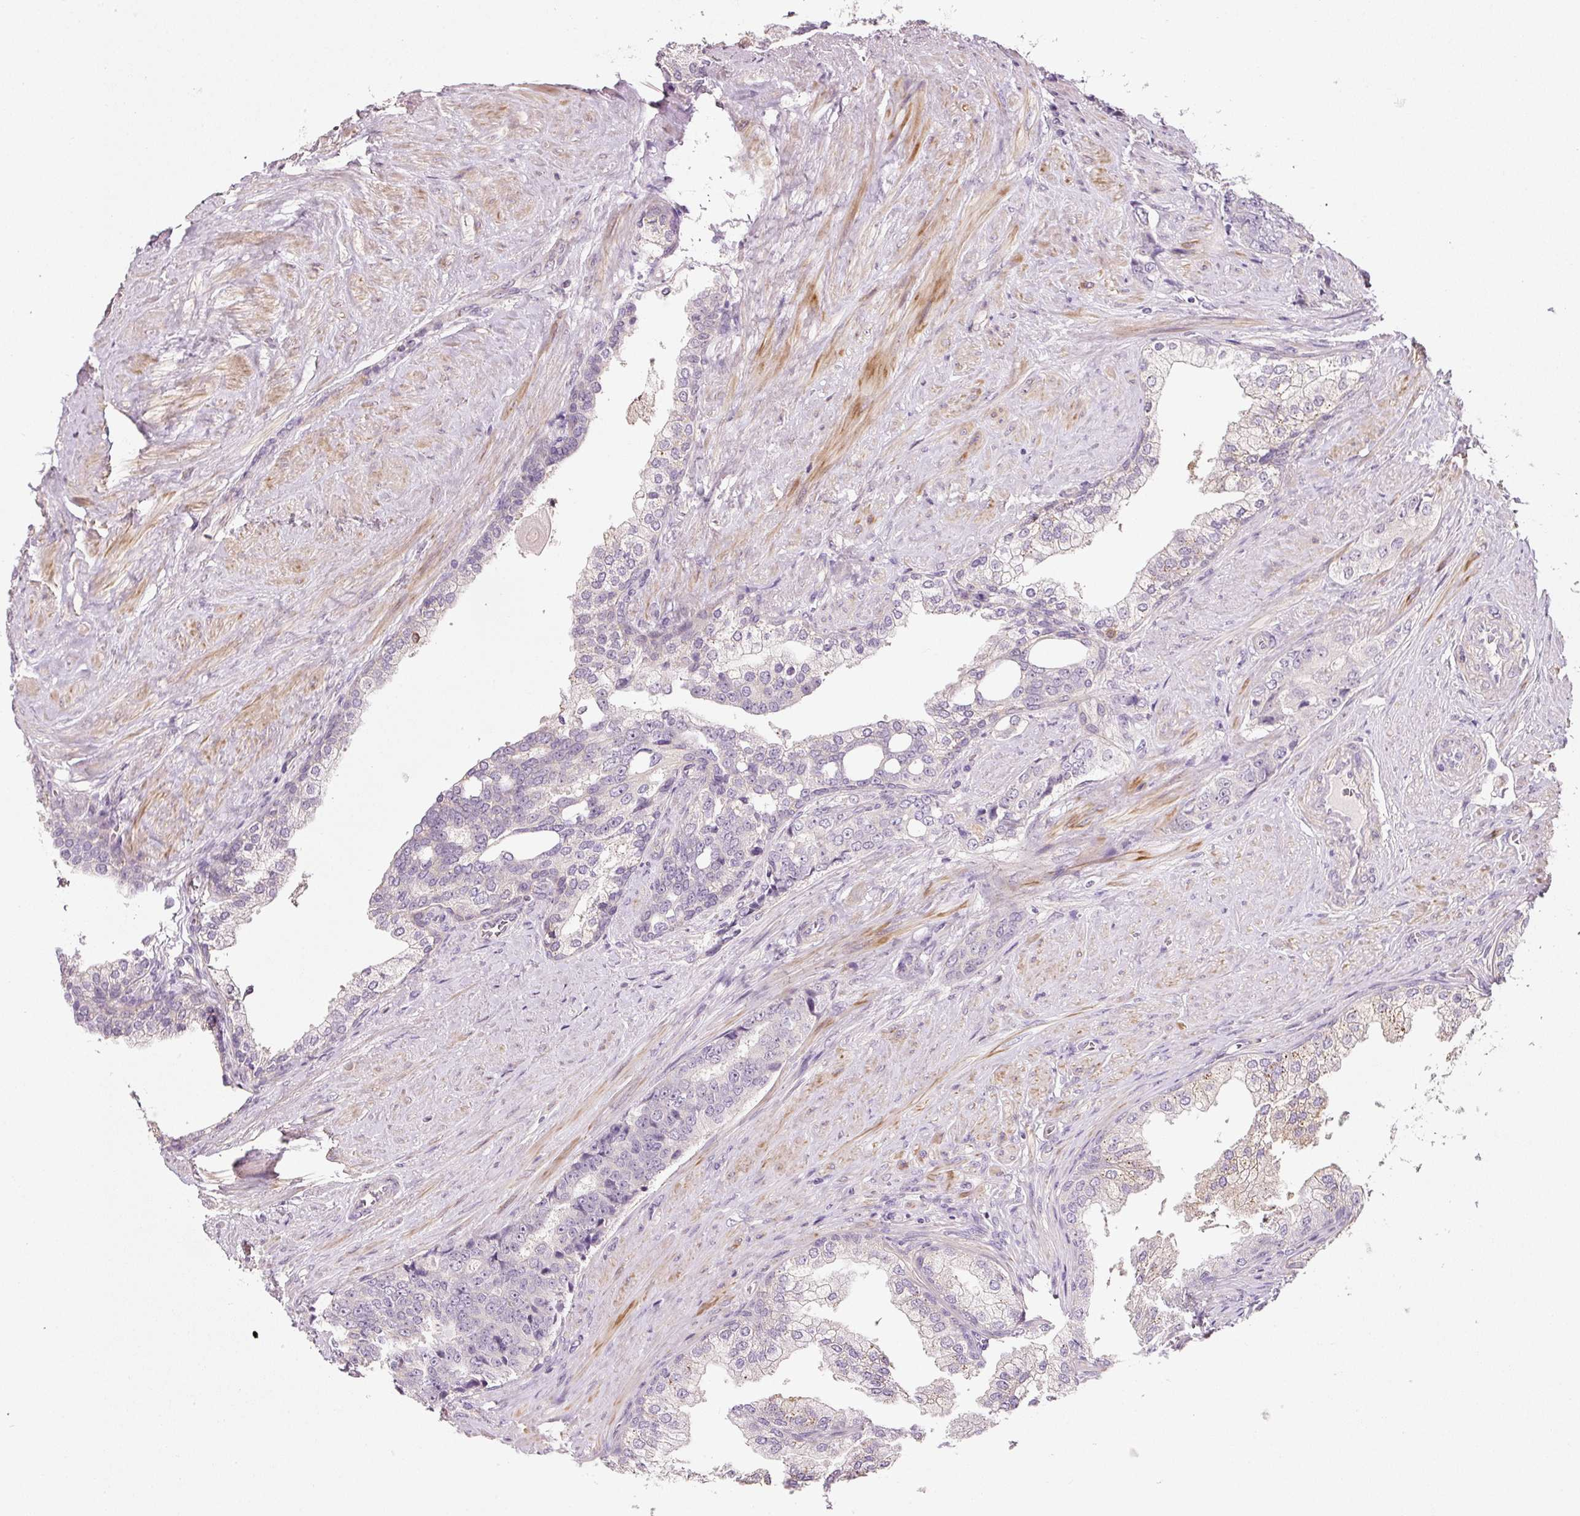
{"staining": {"intensity": "negative", "quantity": "none", "location": "none"}, "tissue": "prostate cancer", "cell_type": "Tumor cells", "image_type": "cancer", "snomed": [{"axis": "morphology", "description": "Adenocarcinoma, High grade"}, {"axis": "topography", "description": "Prostate"}], "caption": "Adenocarcinoma (high-grade) (prostate) was stained to show a protein in brown. There is no significant staining in tumor cells. Brightfield microscopy of immunohistochemistry (IHC) stained with DAB (brown) and hematoxylin (blue), captured at high magnification.", "gene": "TIRAP", "patient": {"sex": "male", "age": 67}}